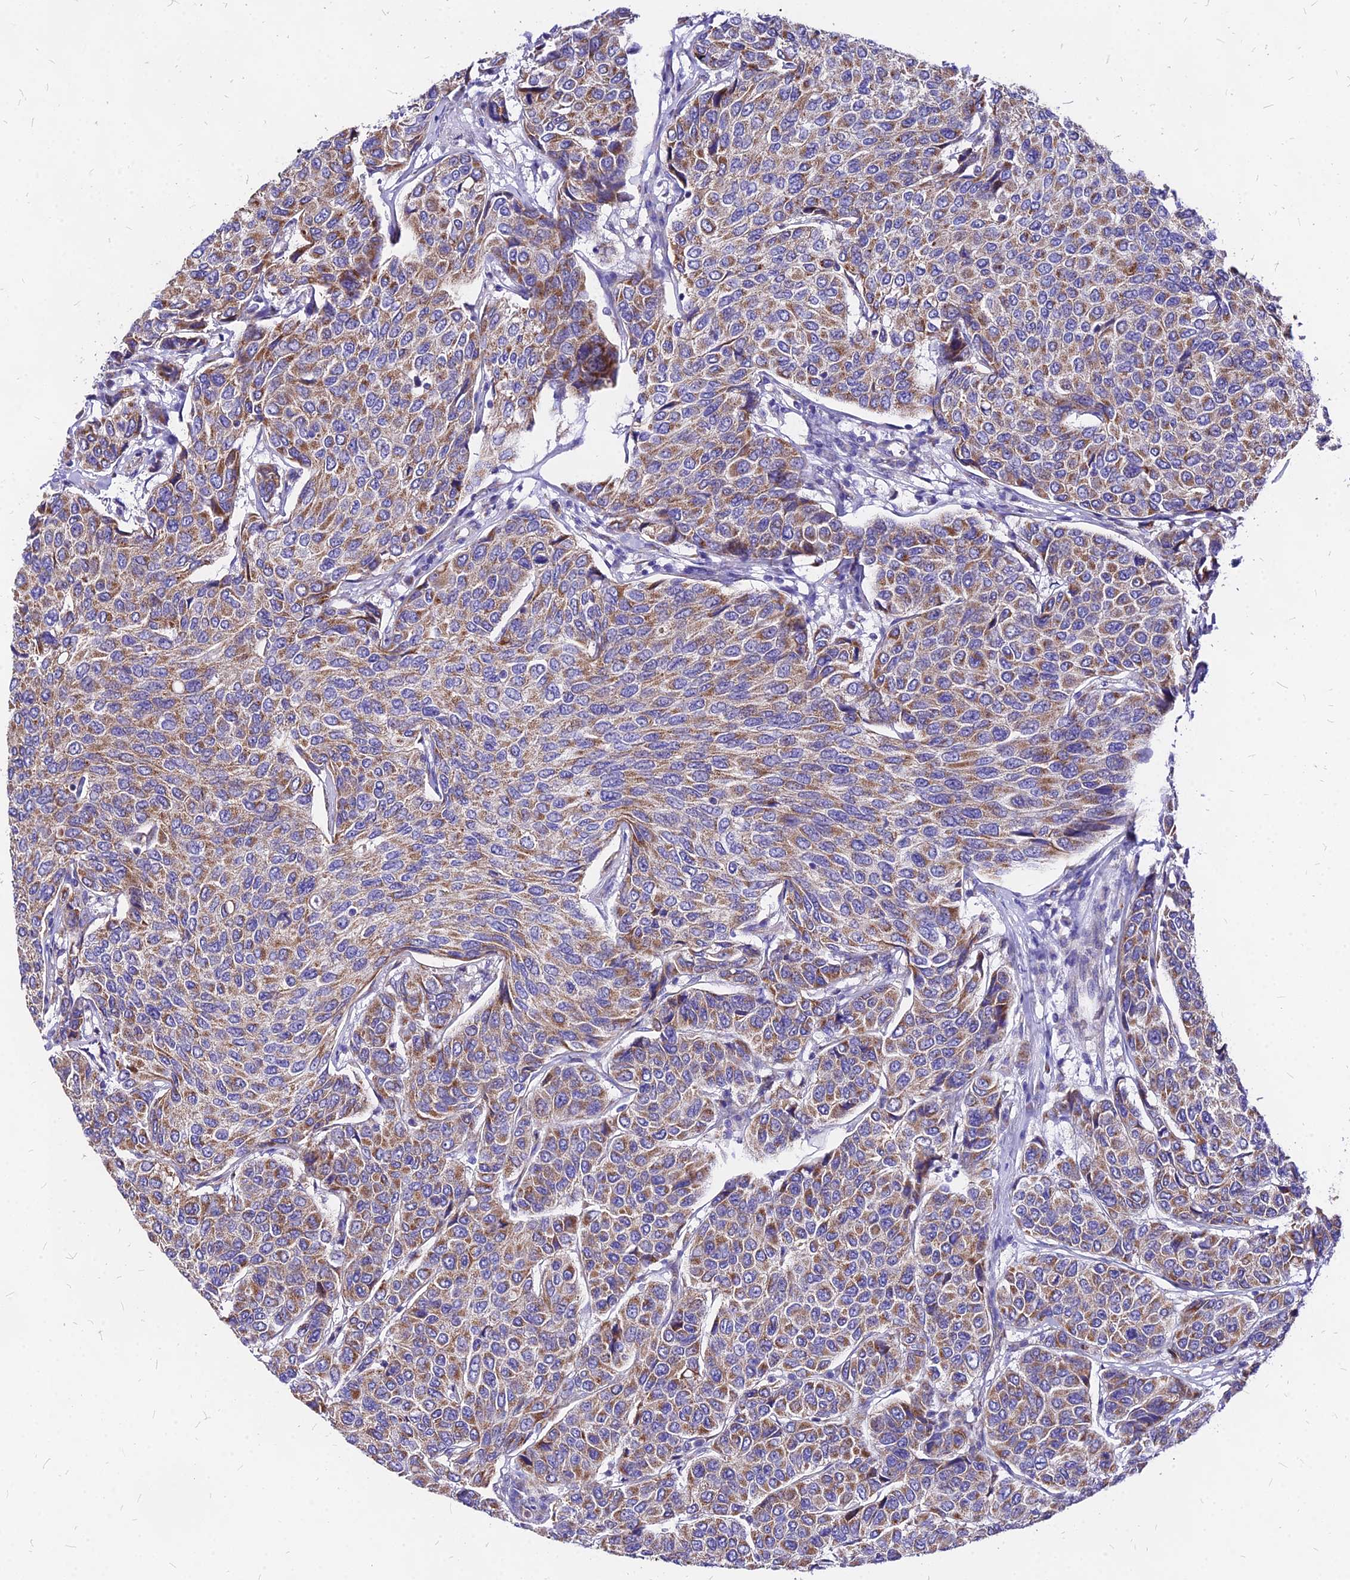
{"staining": {"intensity": "moderate", "quantity": ">75%", "location": "cytoplasmic/membranous"}, "tissue": "breast cancer", "cell_type": "Tumor cells", "image_type": "cancer", "snomed": [{"axis": "morphology", "description": "Duct carcinoma"}, {"axis": "topography", "description": "Breast"}], "caption": "This is an image of IHC staining of breast cancer (intraductal carcinoma), which shows moderate expression in the cytoplasmic/membranous of tumor cells.", "gene": "MRPL3", "patient": {"sex": "female", "age": 55}}